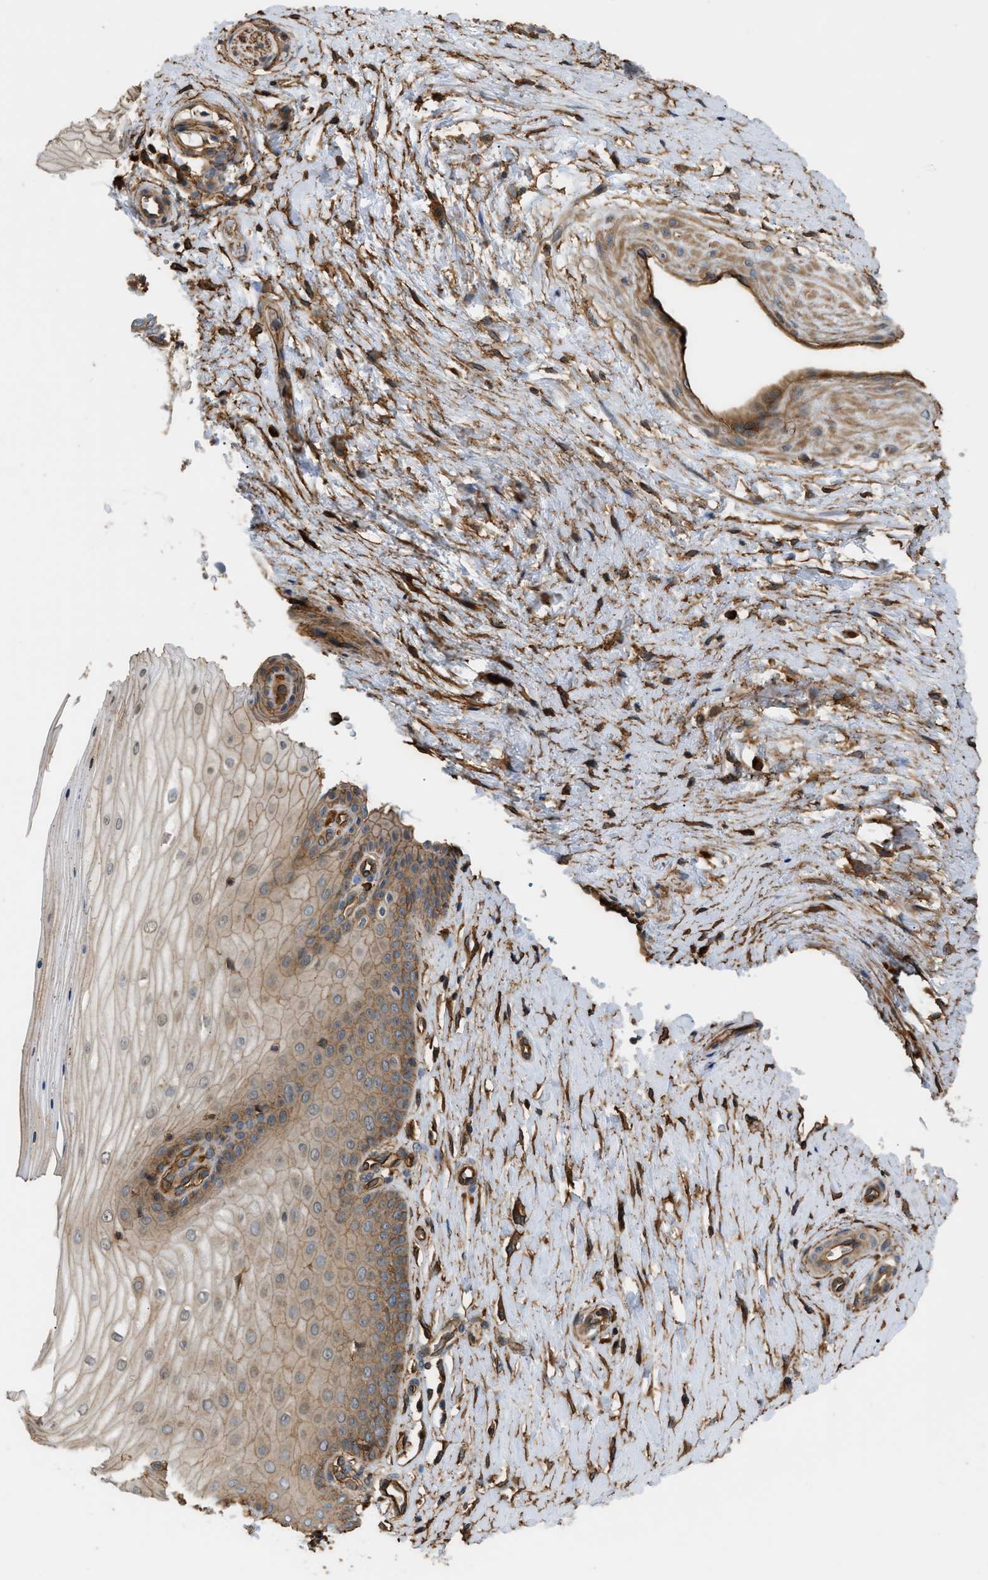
{"staining": {"intensity": "moderate", "quantity": "25%-75%", "location": "cytoplasmic/membranous"}, "tissue": "cervix", "cell_type": "Squamous epithelial cells", "image_type": "normal", "snomed": [{"axis": "morphology", "description": "Normal tissue, NOS"}, {"axis": "topography", "description": "Cervix"}], "caption": "An IHC histopathology image of benign tissue is shown. Protein staining in brown highlights moderate cytoplasmic/membranous positivity in cervix within squamous epithelial cells.", "gene": "DDHD2", "patient": {"sex": "female", "age": 55}}